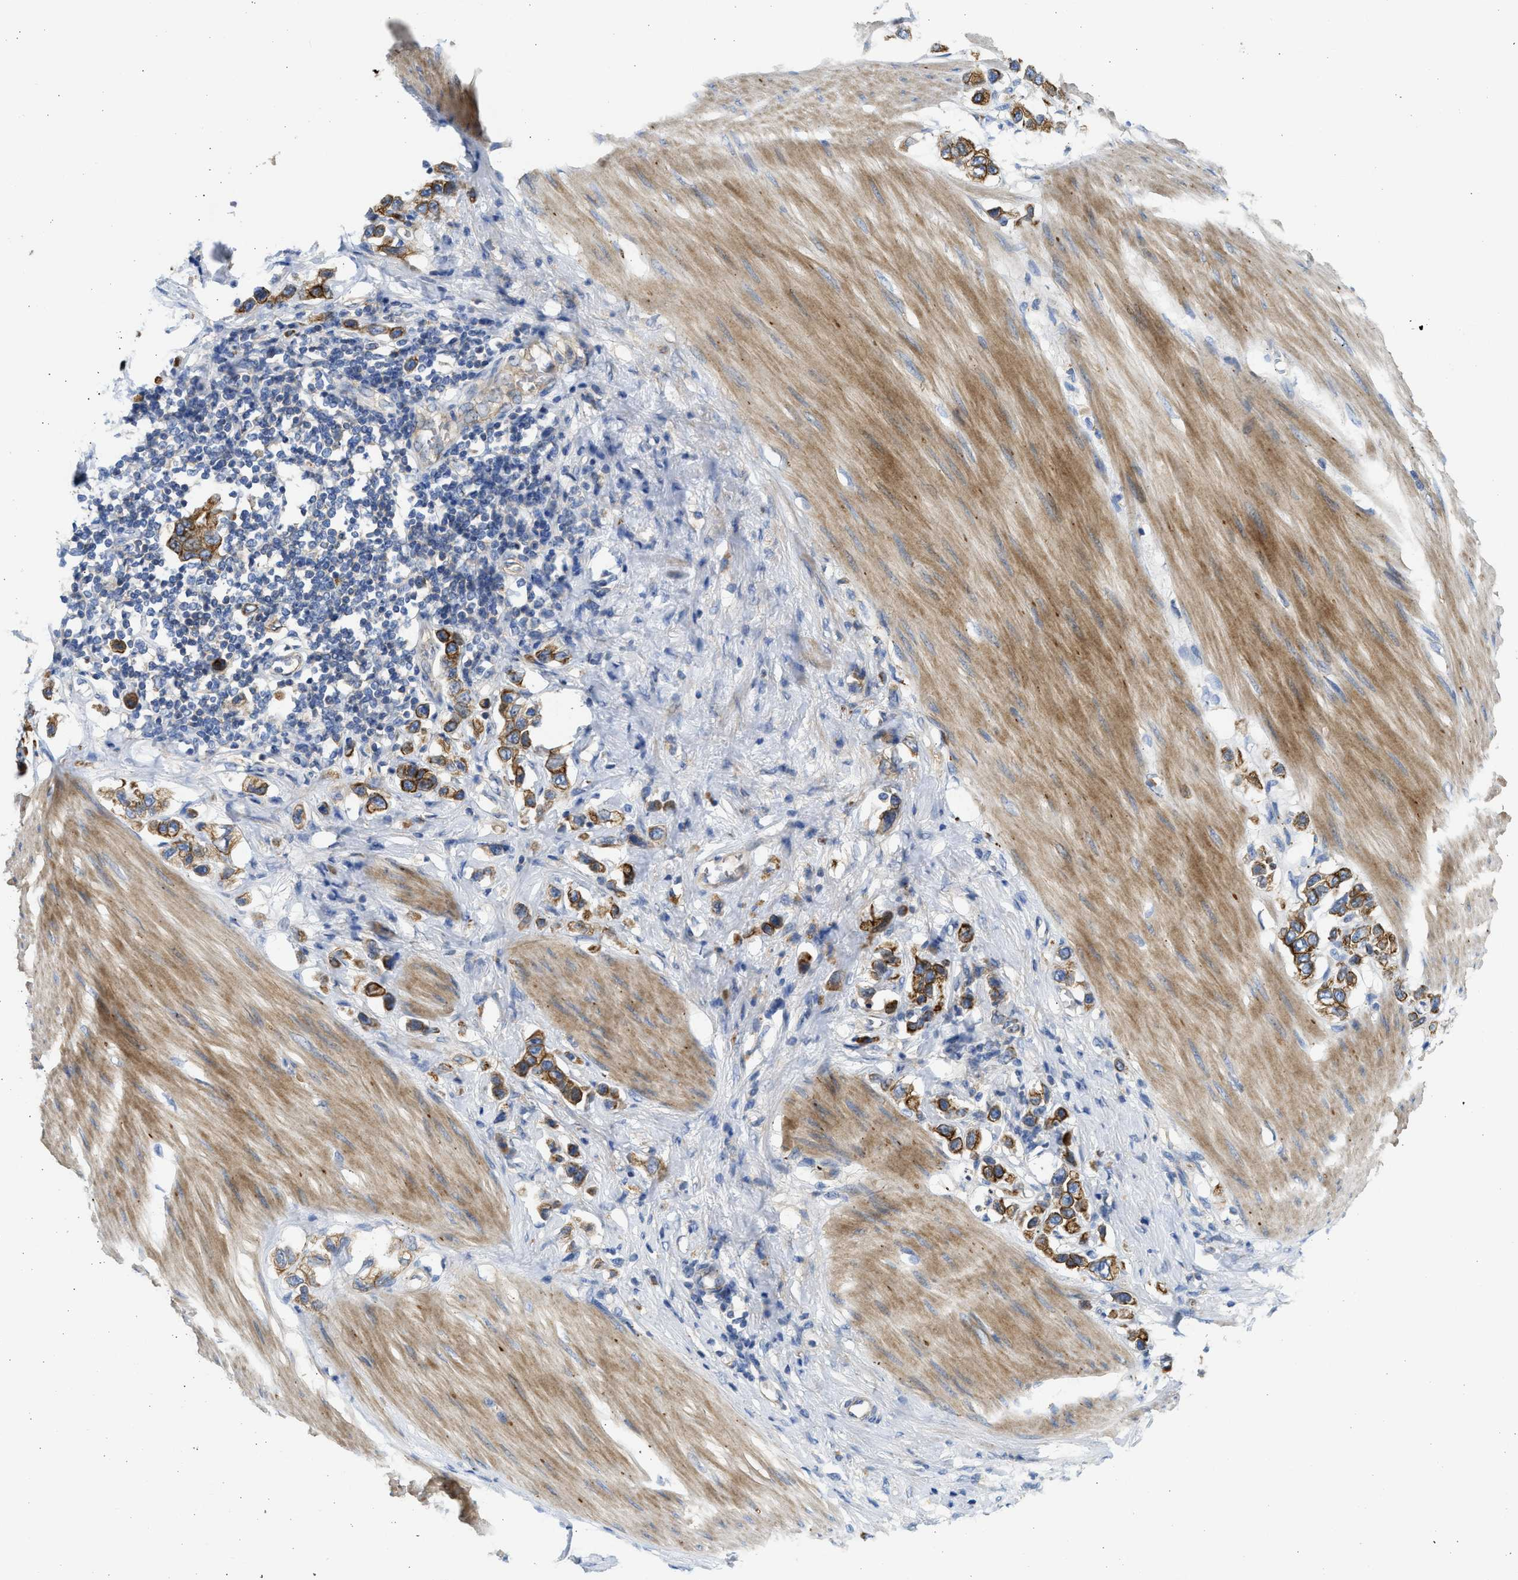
{"staining": {"intensity": "moderate", "quantity": ">75%", "location": "cytoplasmic/membranous"}, "tissue": "stomach cancer", "cell_type": "Tumor cells", "image_type": "cancer", "snomed": [{"axis": "morphology", "description": "Adenocarcinoma, NOS"}, {"axis": "topography", "description": "Stomach"}], "caption": "A high-resolution histopathology image shows immunohistochemistry staining of stomach cancer, which displays moderate cytoplasmic/membranous staining in approximately >75% of tumor cells. Using DAB (3,3'-diaminobenzidine) (brown) and hematoxylin (blue) stains, captured at high magnification using brightfield microscopy.", "gene": "CSRNP2", "patient": {"sex": "female", "age": 65}}